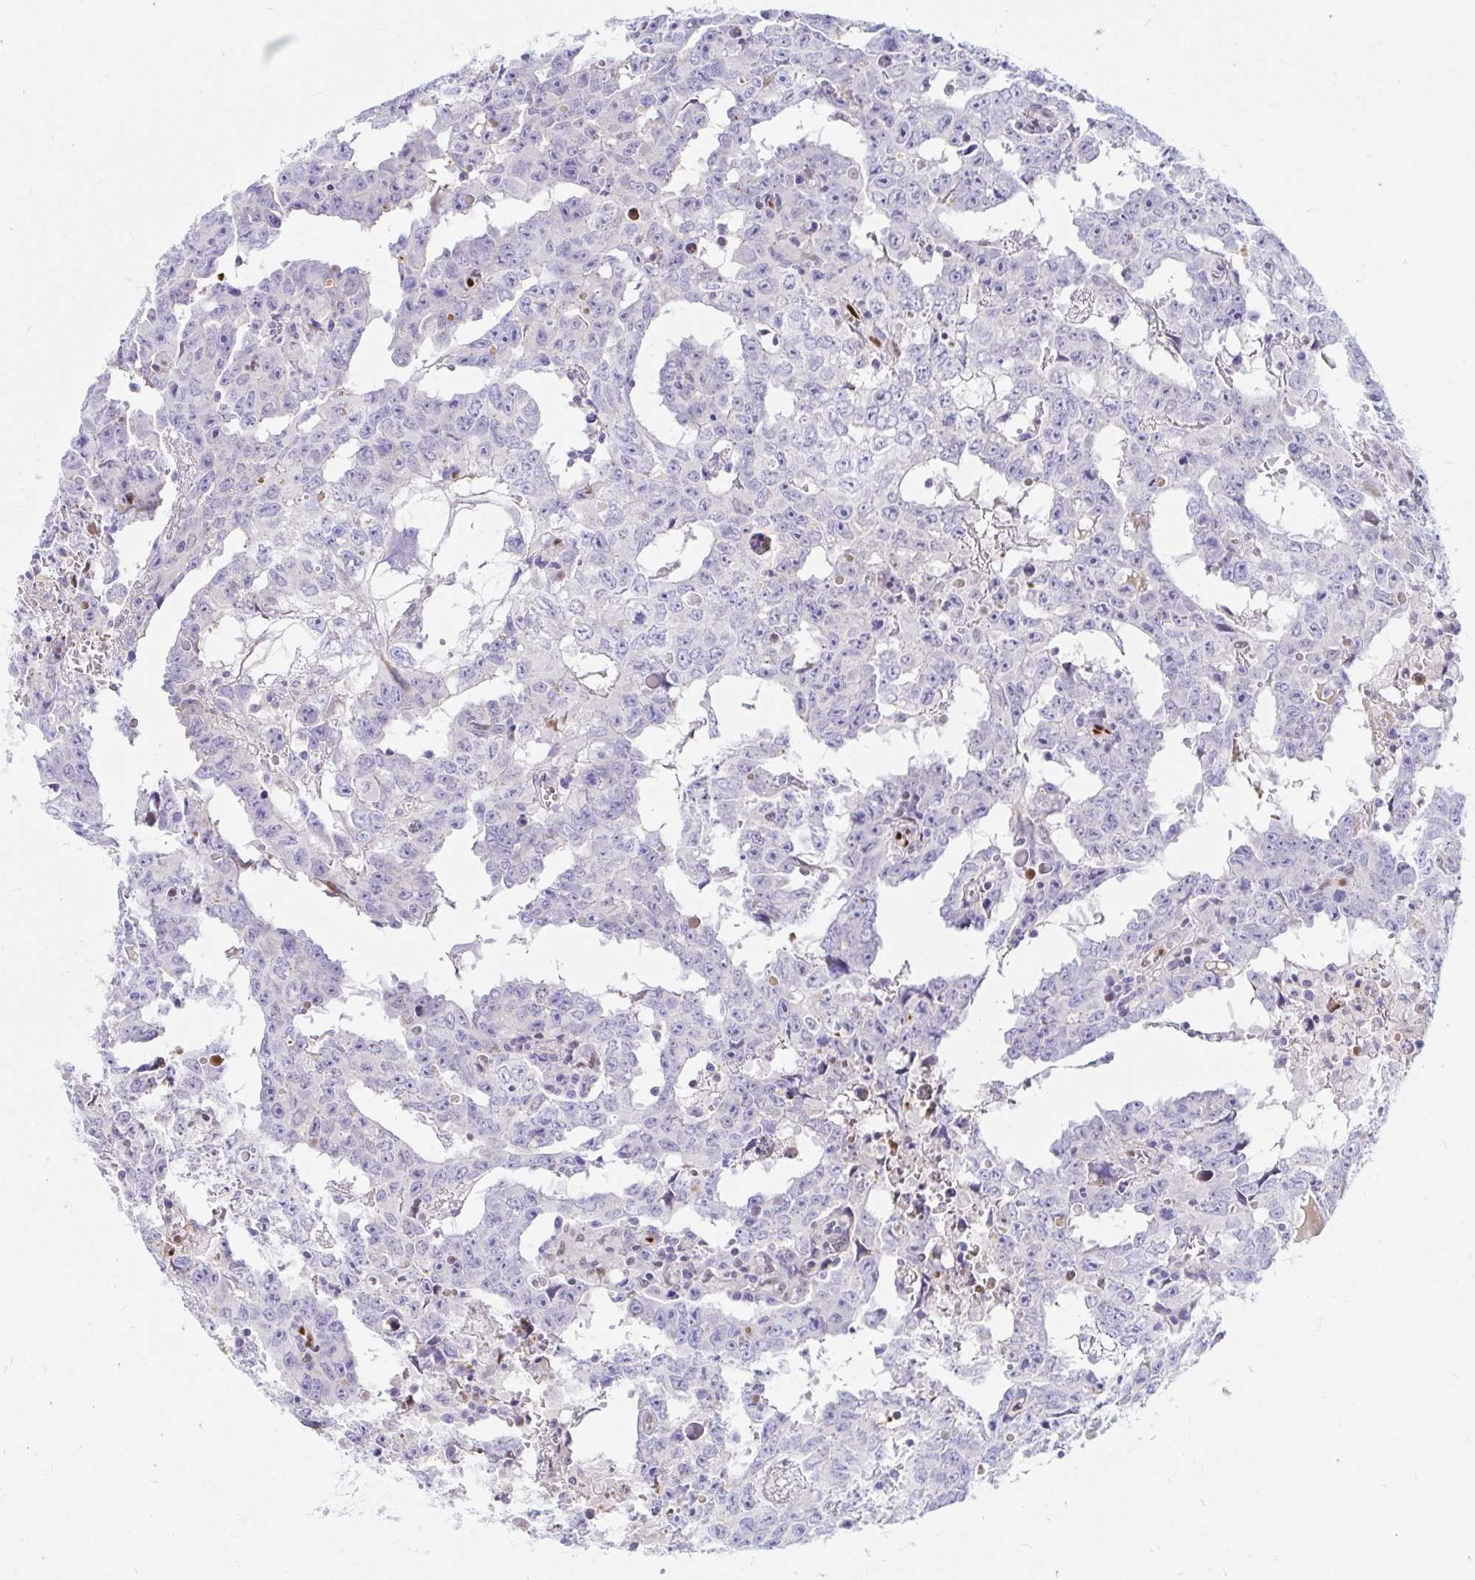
{"staining": {"intensity": "negative", "quantity": "none", "location": "none"}, "tissue": "testis cancer", "cell_type": "Tumor cells", "image_type": "cancer", "snomed": [{"axis": "morphology", "description": "Carcinoma, Embryonal, NOS"}, {"axis": "topography", "description": "Testis"}], "caption": "Immunohistochemistry (IHC) histopathology image of human testis embryonal carcinoma stained for a protein (brown), which demonstrates no expression in tumor cells.", "gene": "HINFP", "patient": {"sex": "male", "age": 22}}